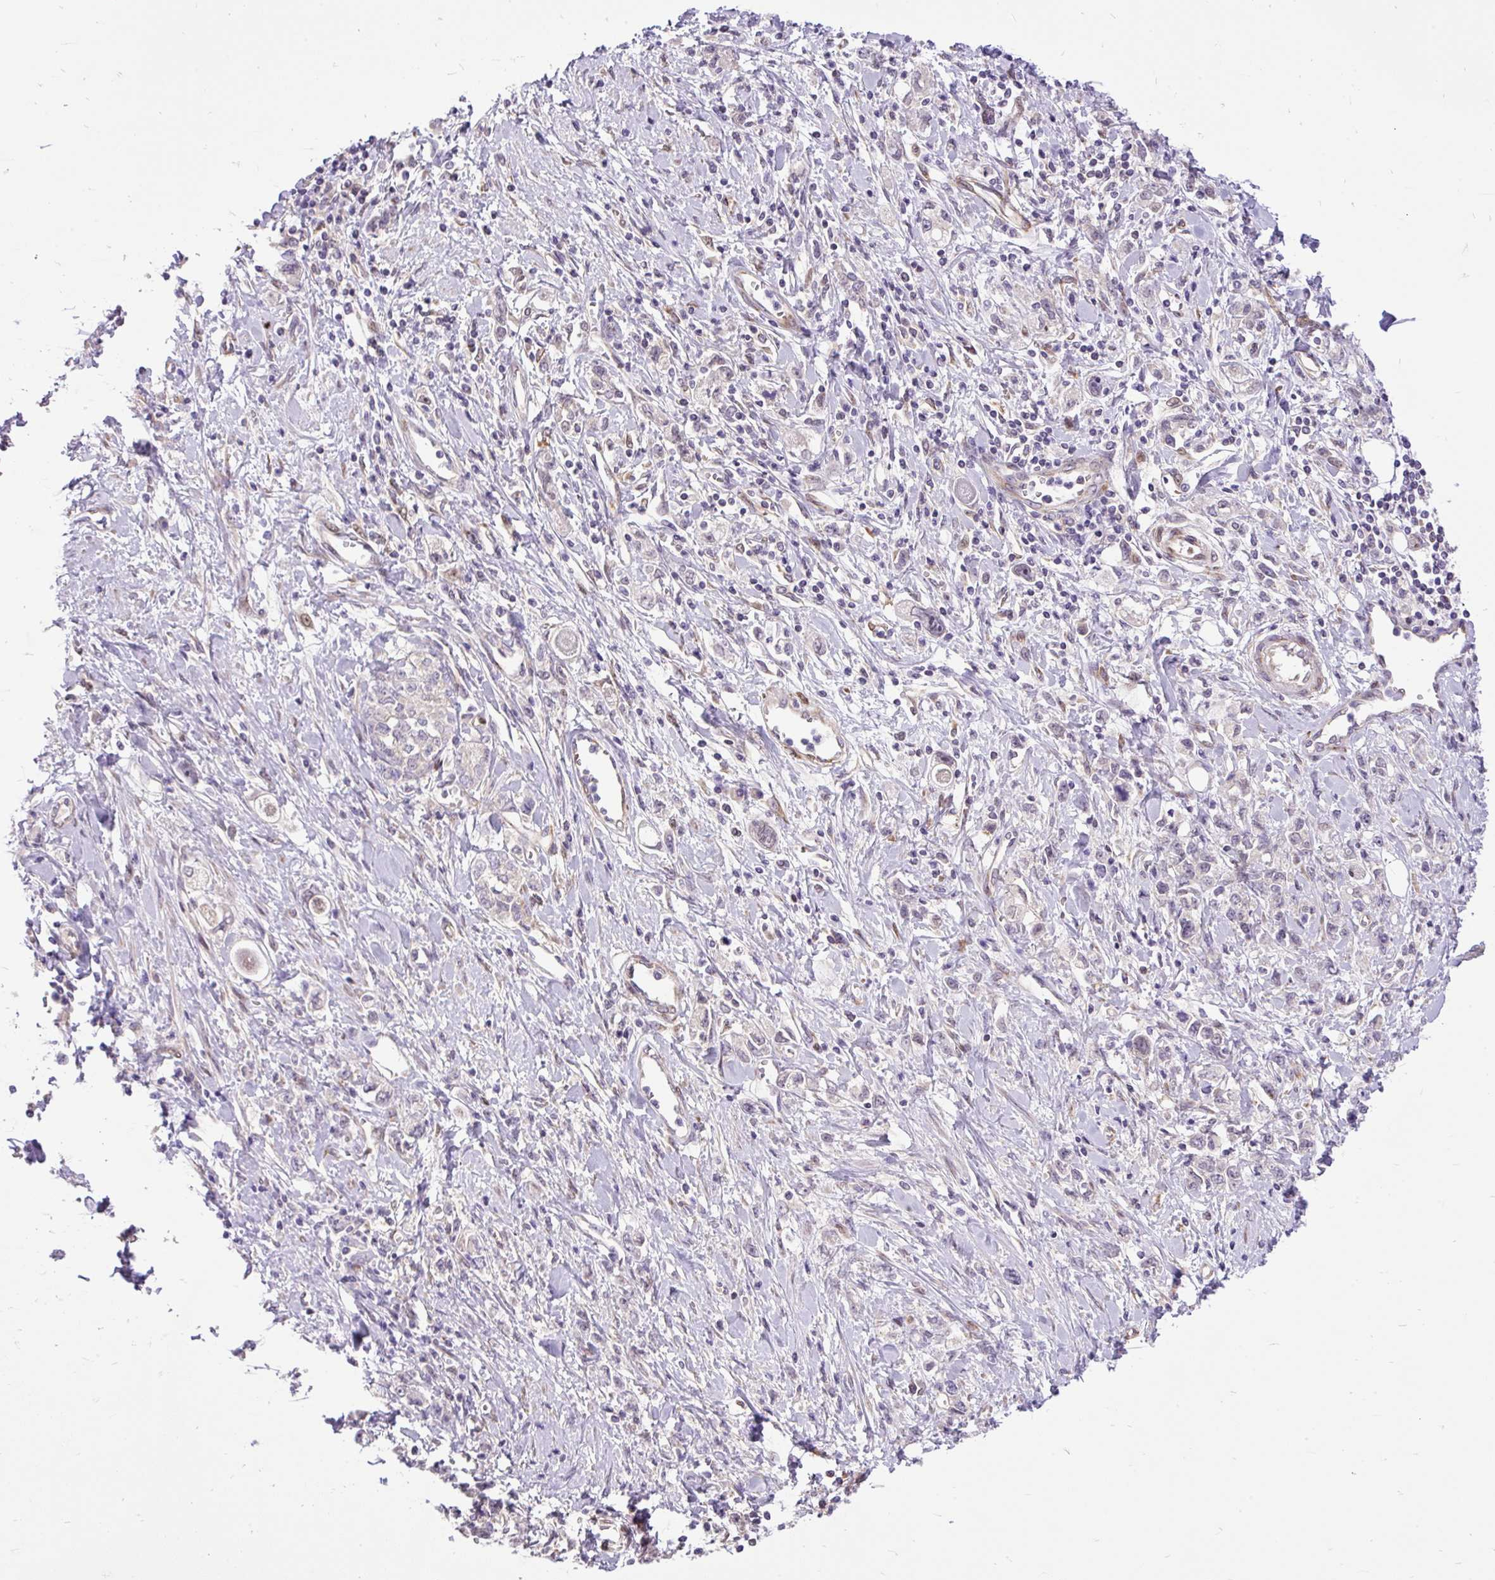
{"staining": {"intensity": "negative", "quantity": "none", "location": "none"}, "tissue": "stomach cancer", "cell_type": "Tumor cells", "image_type": "cancer", "snomed": [{"axis": "morphology", "description": "Adenocarcinoma, NOS"}, {"axis": "topography", "description": "Stomach"}], "caption": "A high-resolution histopathology image shows immunohistochemistry staining of stomach adenocarcinoma, which reveals no significant expression in tumor cells.", "gene": "TRIM17", "patient": {"sex": "female", "age": 76}}